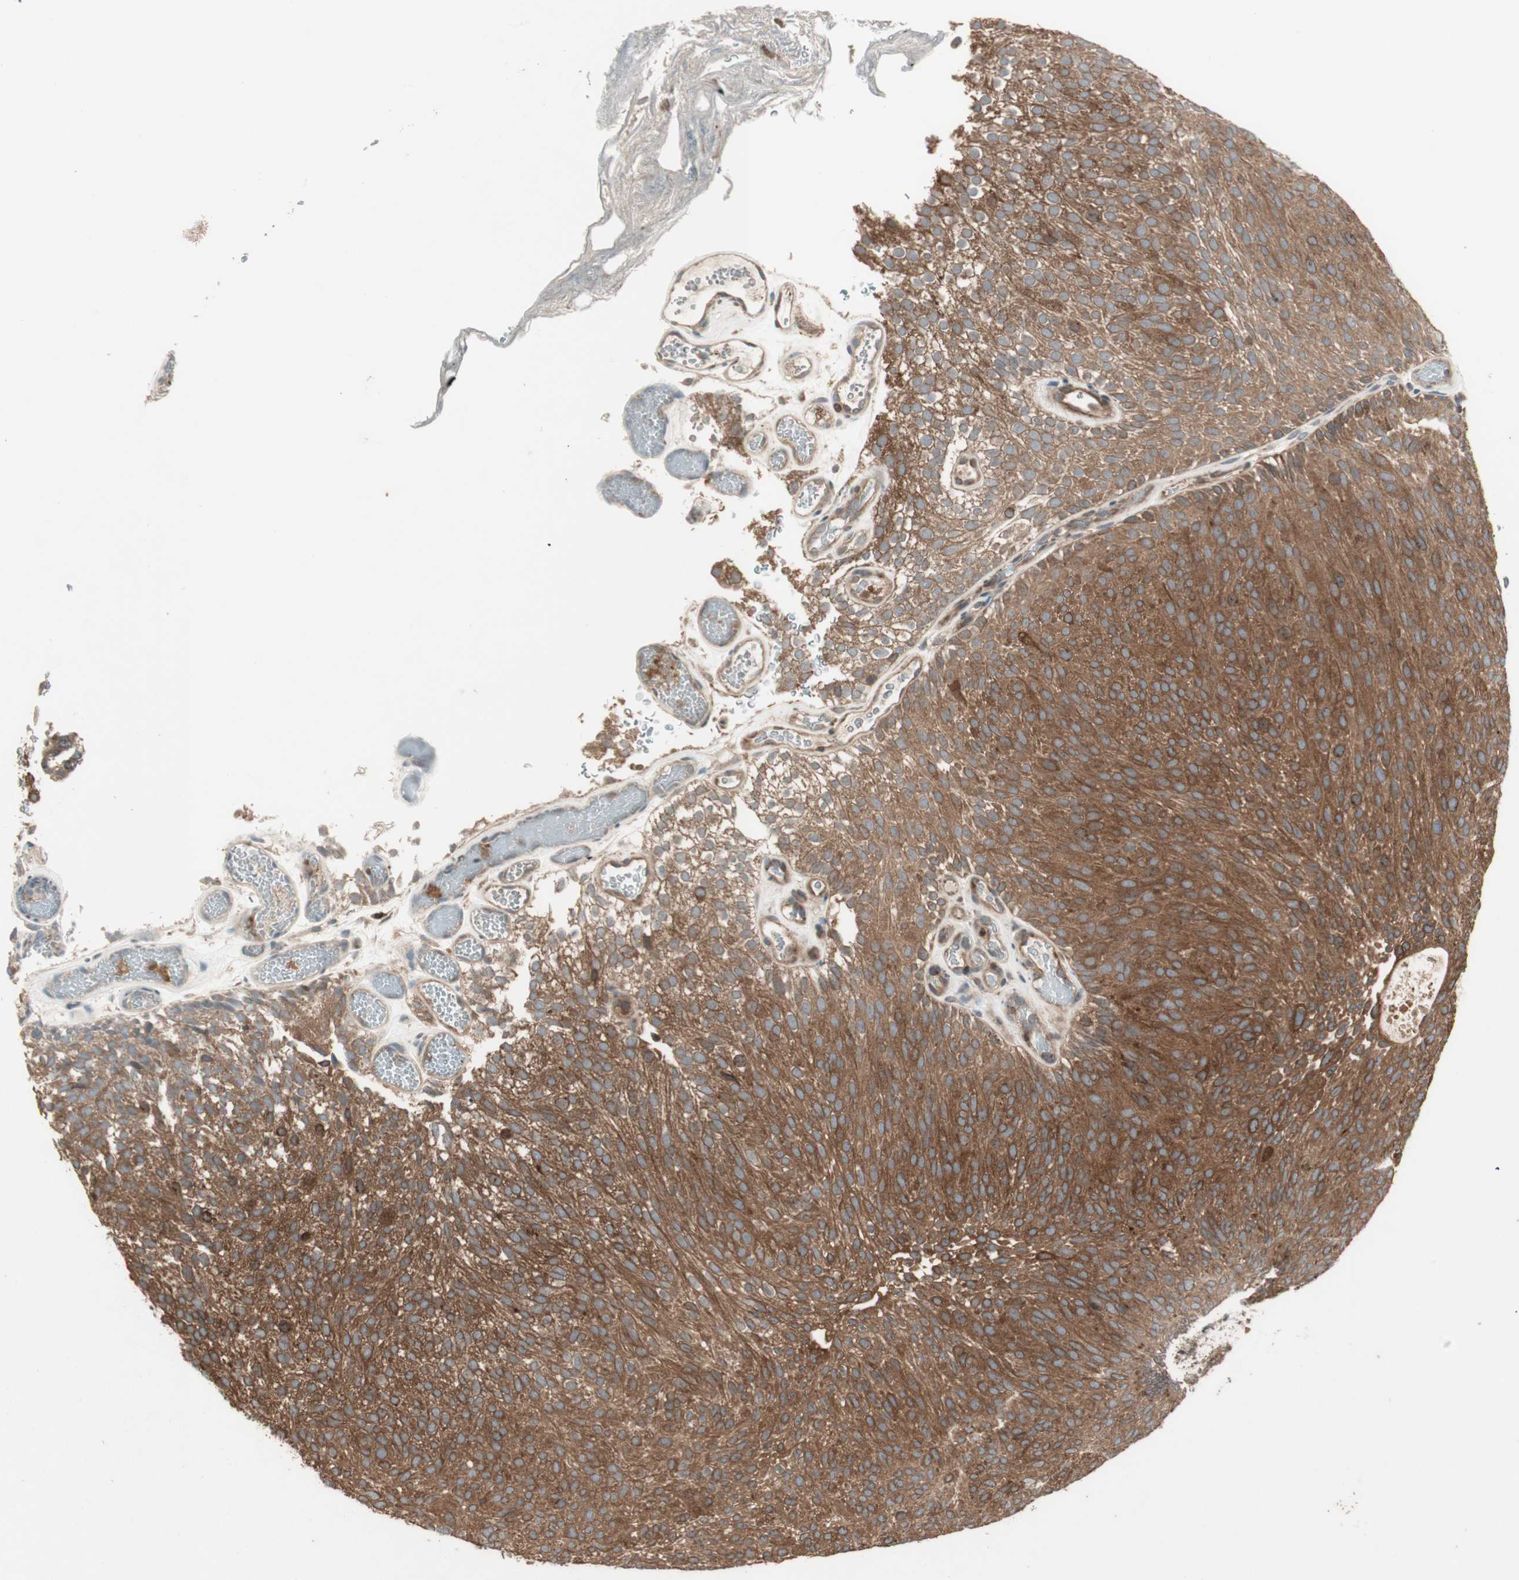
{"staining": {"intensity": "moderate", "quantity": ">75%", "location": "cytoplasmic/membranous"}, "tissue": "urothelial cancer", "cell_type": "Tumor cells", "image_type": "cancer", "snomed": [{"axis": "morphology", "description": "Urothelial carcinoma, Low grade"}, {"axis": "topography", "description": "Urinary bladder"}], "caption": "IHC image of urothelial carcinoma (low-grade) stained for a protein (brown), which reveals medium levels of moderate cytoplasmic/membranous positivity in about >75% of tumor cells.", "gene": "ATP6AP2", "patient": {"sex": "male", "age": 78}}